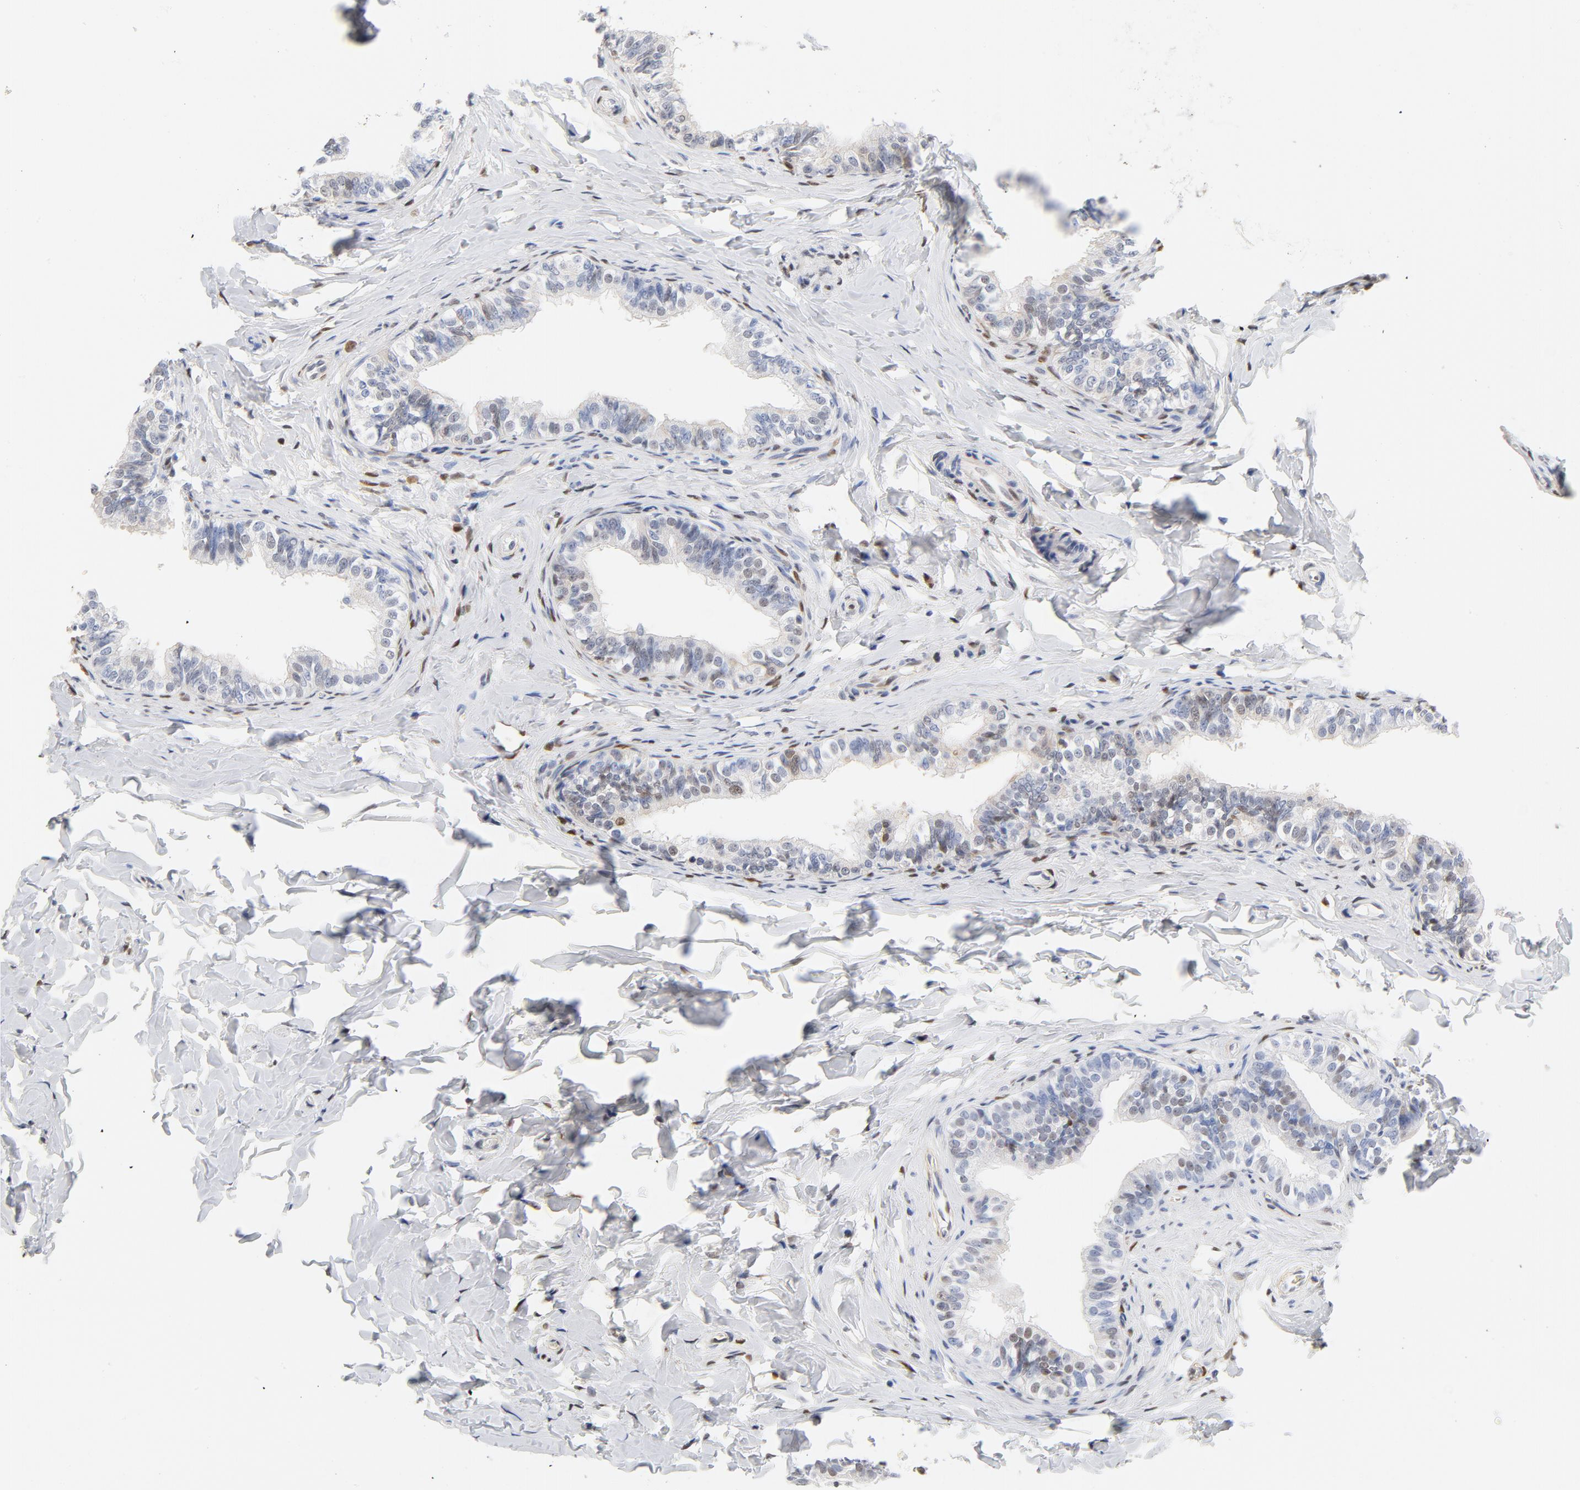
{"staining": {"intensity": "weak", "quantity": "<25%", "location": "cytoplasmic/membranous"}, "tissue": "epididymis", "cell_type": "Glandular cells", "image_type": "normal", "snomed": [{"axis": "morphology", "description": "Normal tissue, NOS"}, {"axis": "topography", "description": "Soft tissue"}, {"axis": "topography", "description": "Epididymis"}], "caption": "This is an immunohistochemistry photomicrograph of benign epididymis. There is no positivity in glandular cells.", "gene": "CDKN1B", "patient": {"sex": "male", "age": 26}}